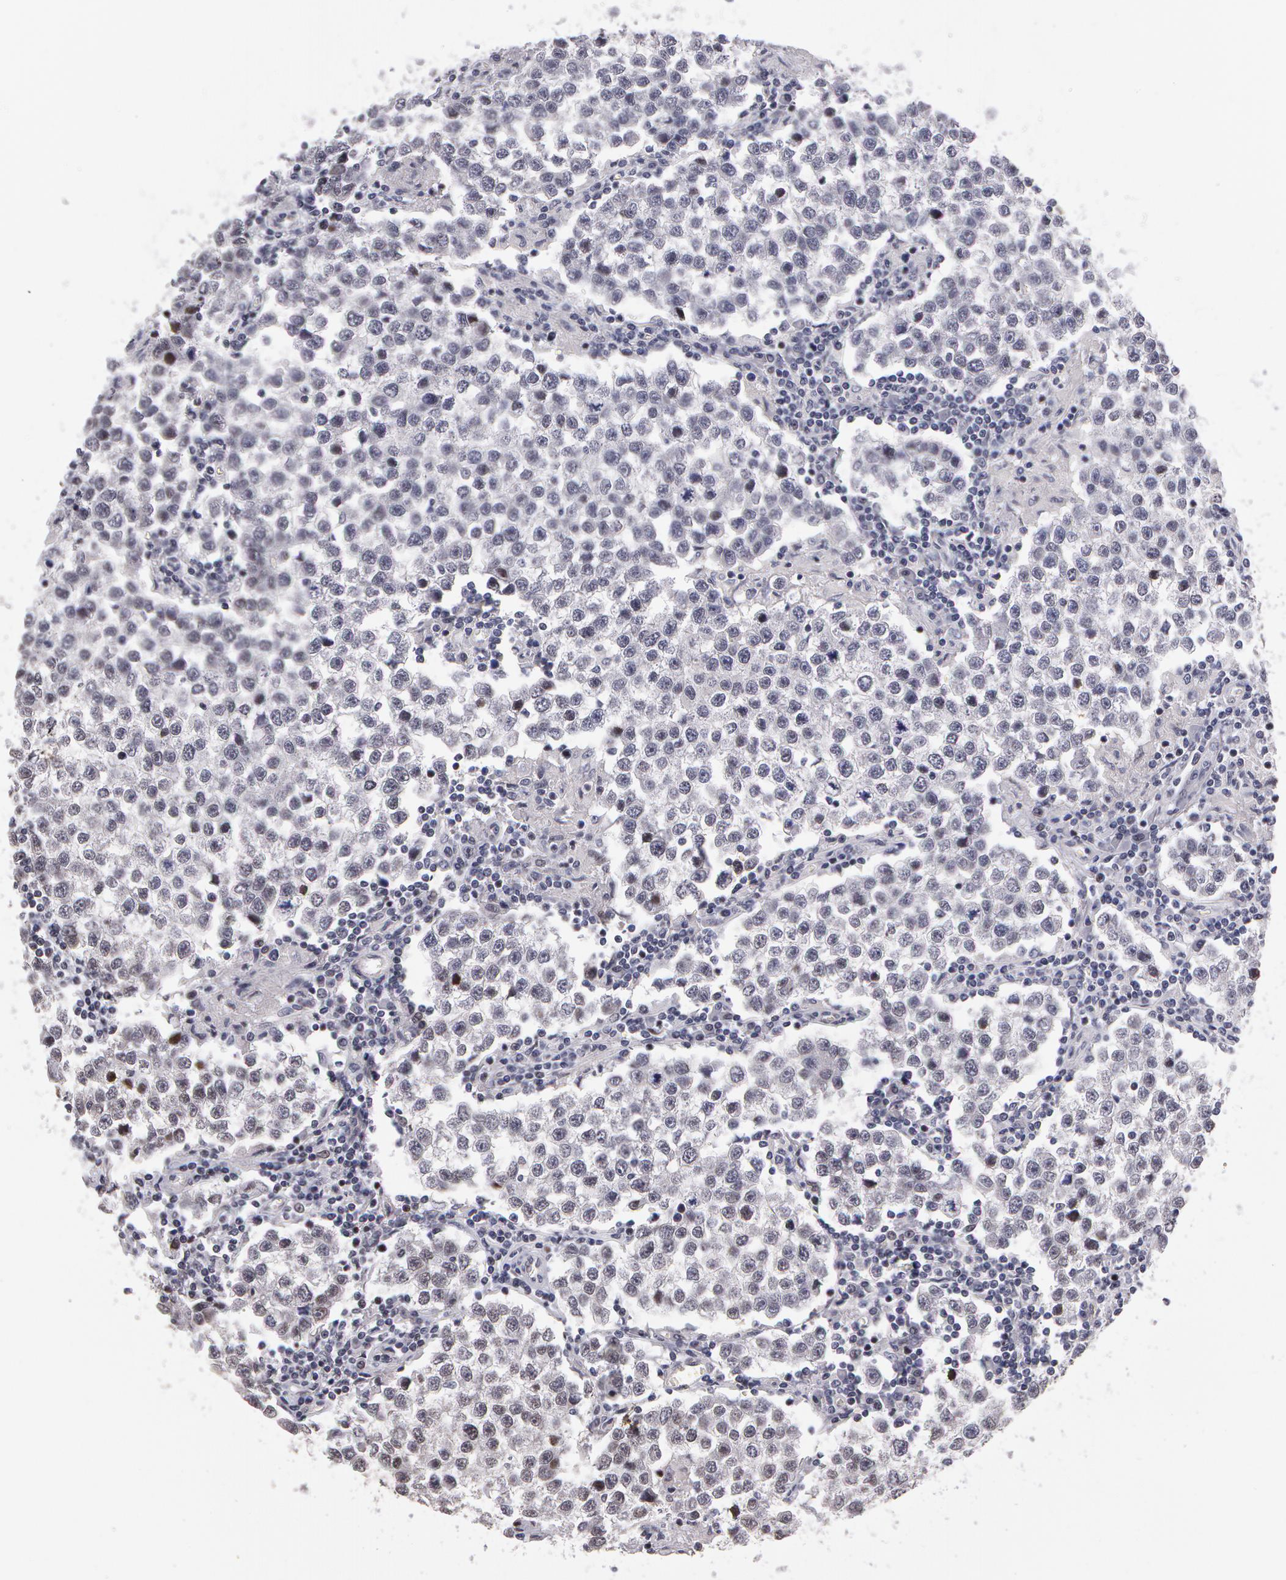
{"staining": {"intensity": "negative", "quantity": "none", "location": "none"}, "tissue": "testis cancer", "cell_type": "Tumor cells", "image_type": "cancer", "snomed": [{"axis": "morphology", "description": "Seminoma, NOS"}, {"axis": "topography", "description": "Testis"}], "caption": "Tumor cells are negative for brown protein staining in testis cancer (seminoma).", "gene": "PRICKLE1", "patient": {"sex": "male", "age": 36}}